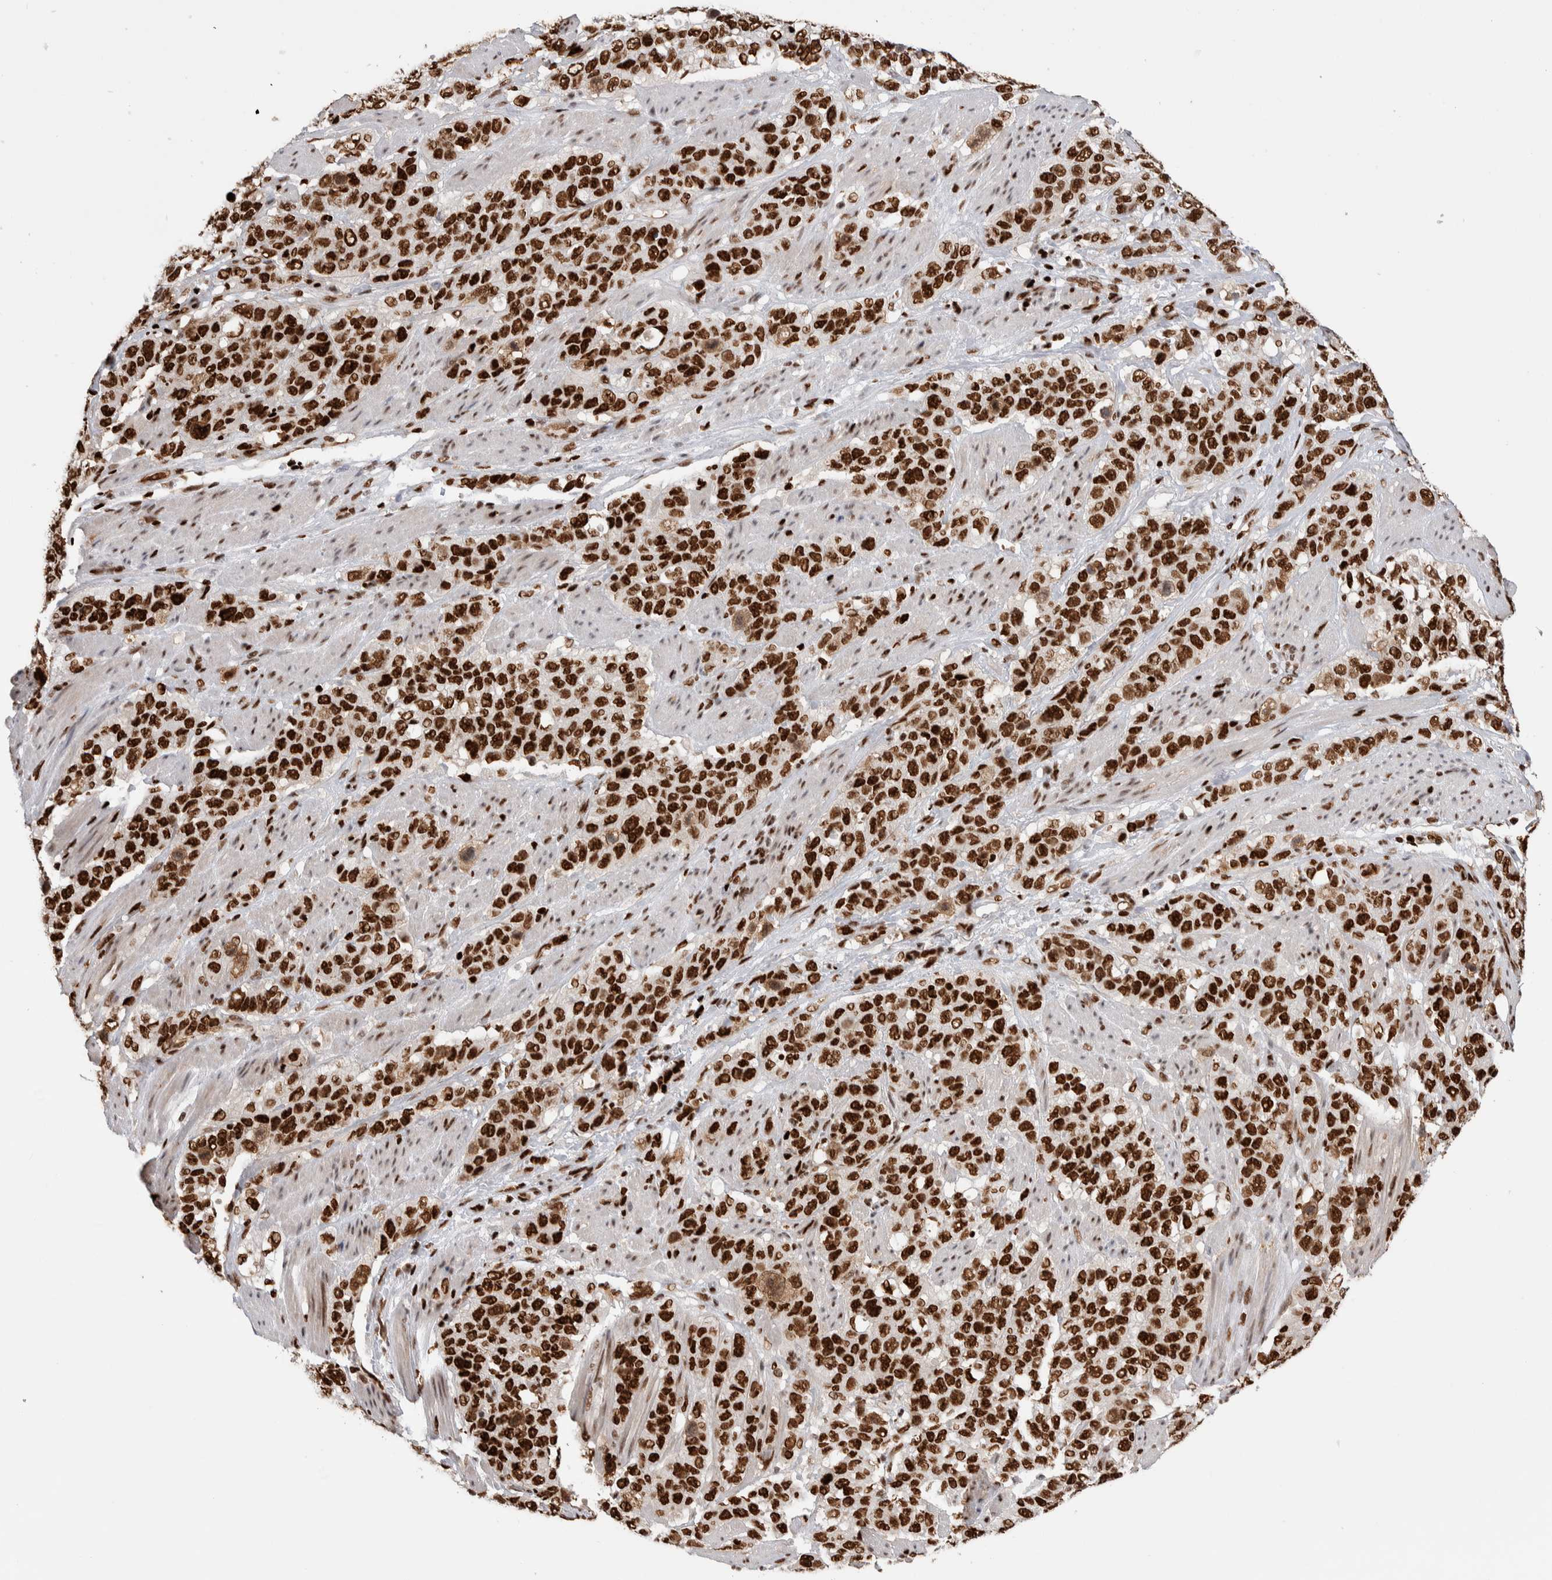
{"staining": {"intensity": "strong", "quantity": ">75%", "location": "nuclear"}, "tissue": "stomach cancer", "cell_type": "Tumor cells", "image_type": "cancer", "snomed": [{"axis": "morphology", "description": "Adenocarcinoma, NOS"}, {"axis": "topography", "description": "Stomach"}], "caption": "Approximately >75% of tumor cells in stomach cancer demonstrate strong nuclear protein expression as visualized by brown immunohistochemical staining.", "gene": "RNASEK-C17orf49", "patient": {"sex": "male", "age": 48}}